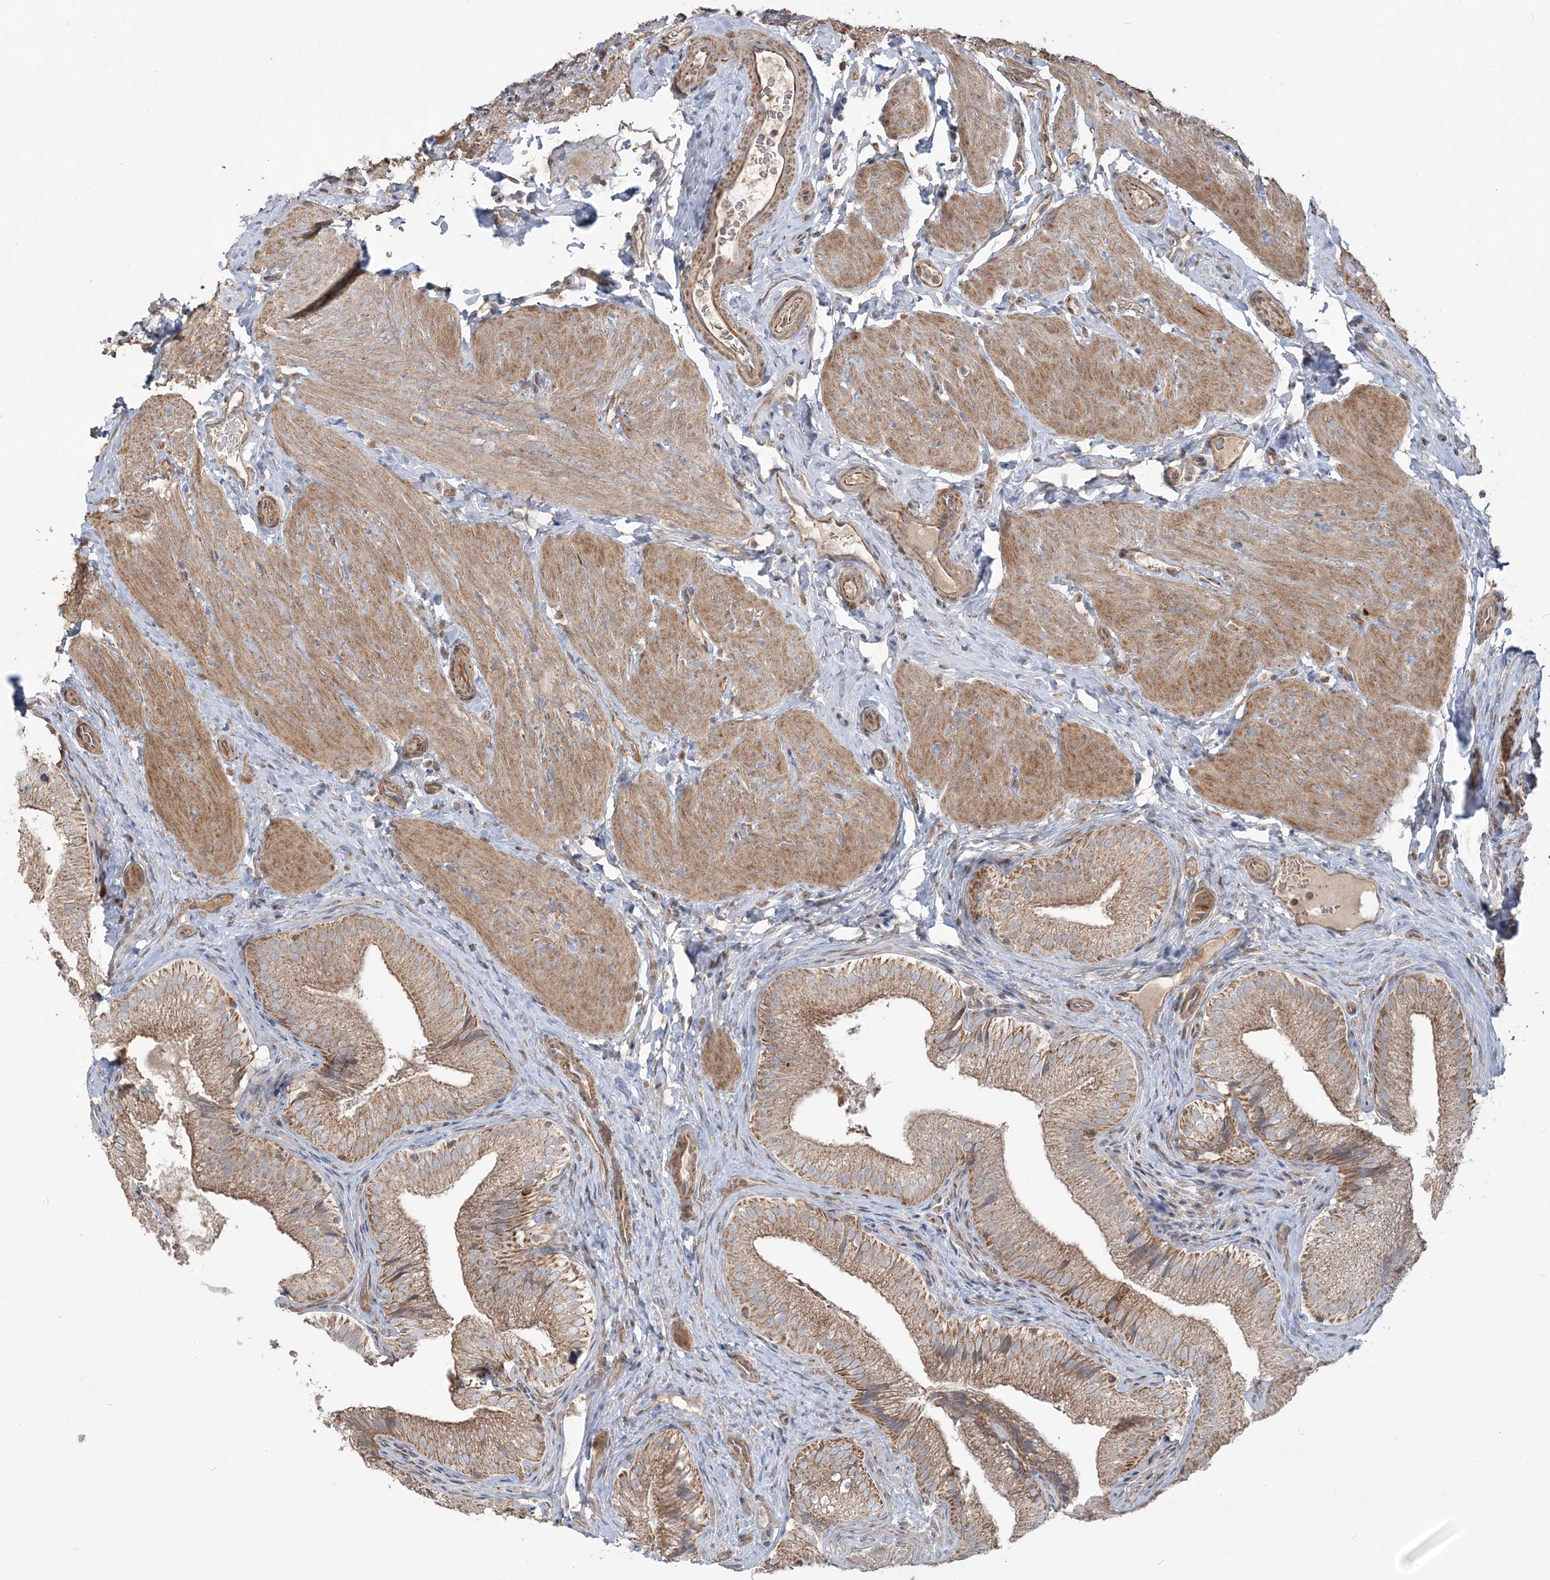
{"staining": {"intensity": "moderate", "quantity": ">75%", "location": "cytoplasmic/membranous"}, "tissue": "gallbladder", "cell_type": "Glandular cells", "image_type": "normal", "snomed": [{"axis": "morphology", "description": "Normal tissue, NOS"}, {"axis": "topography", "description": "Gallbladder"}], "caption": "Human gallbladder stained with a brown dye reveals moderate cytoplasmic/membranous positive positivity in approximately >75% of glandular cells.", "gene": "SCLT1", "patient": {"sex": "female", "age": 30}}